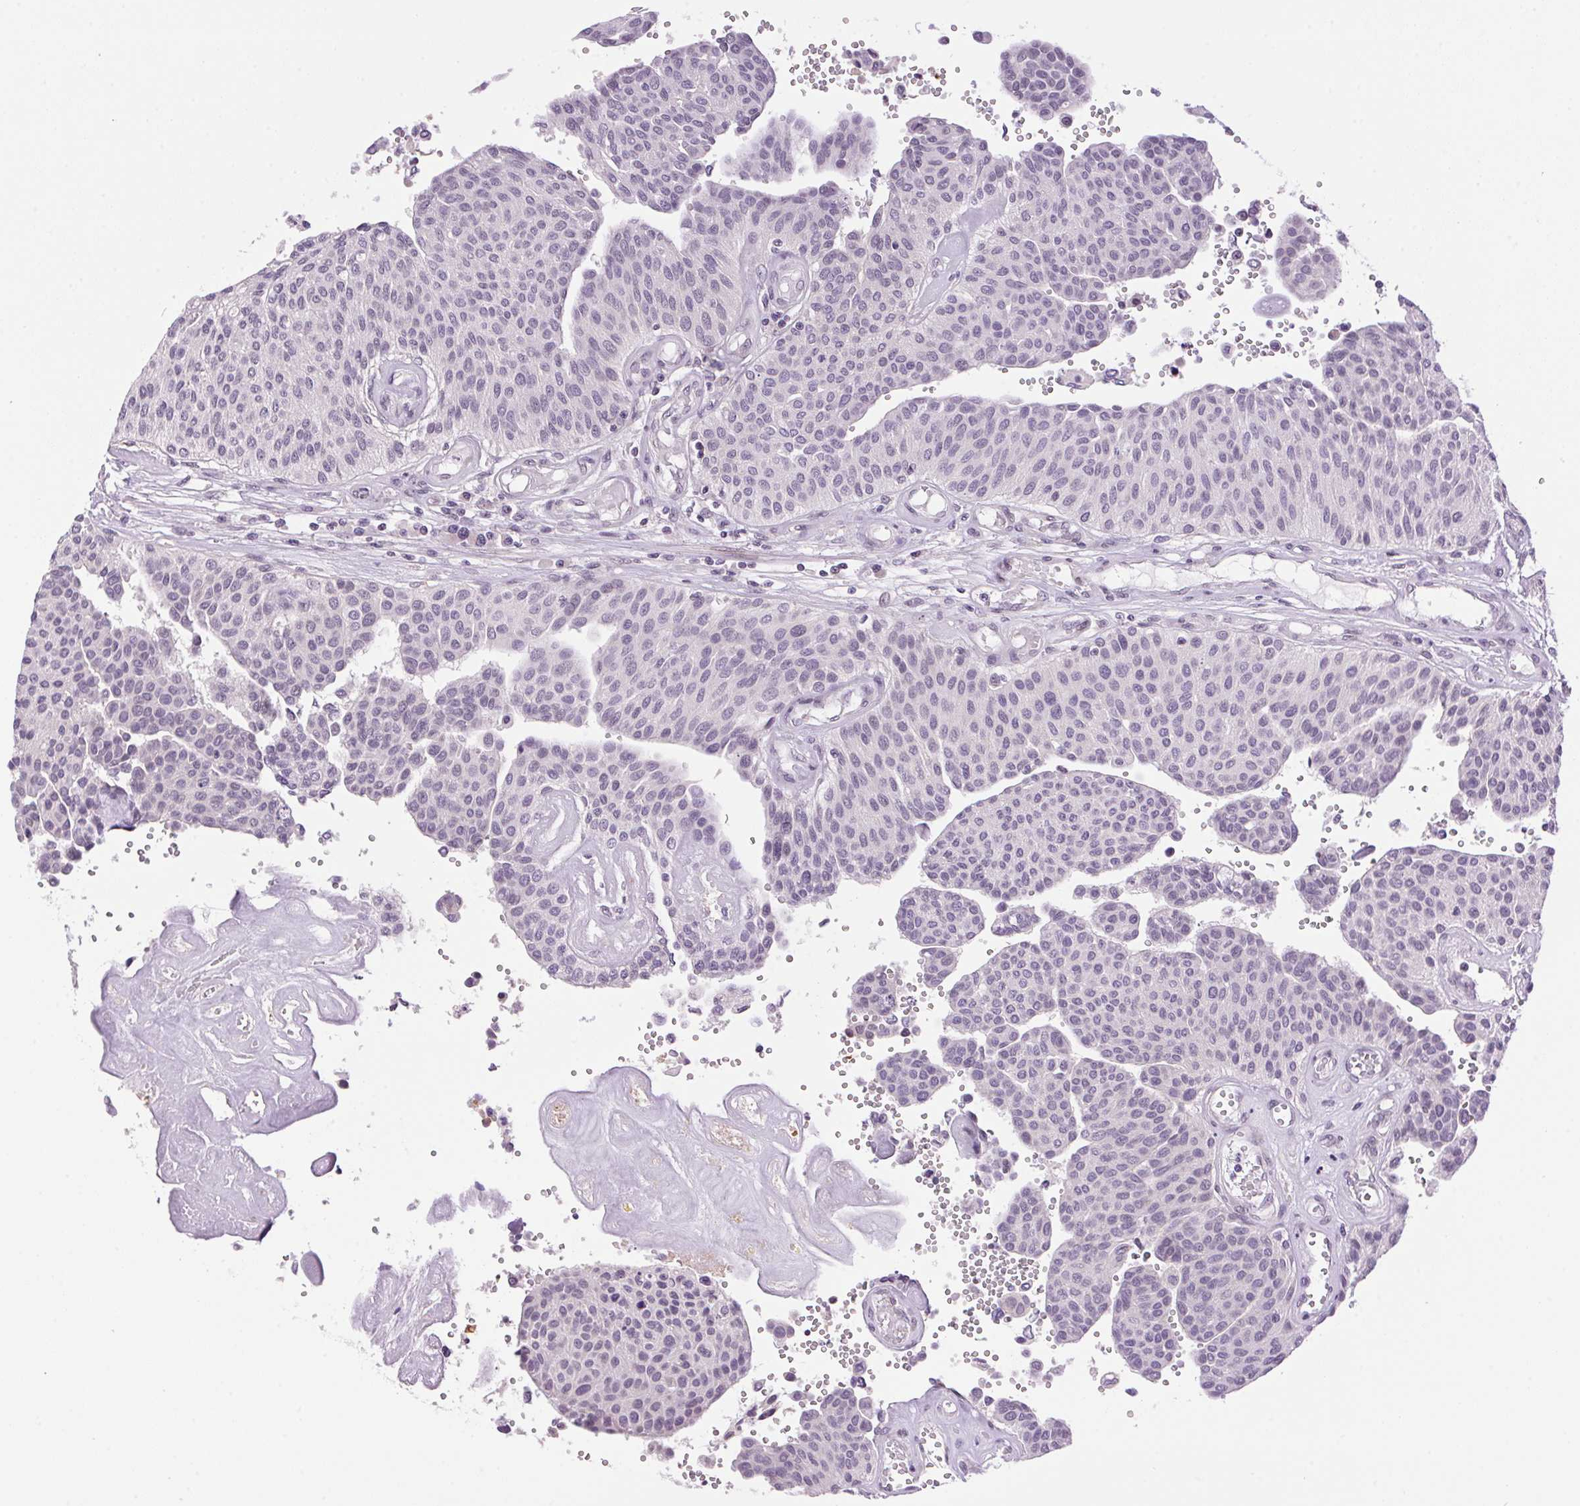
{"staining": {"intensity": "negative", "quantity": "none", "location": "none"}, "tissue": "urothelial cancer", "cell_type": "Tumor cells", "image_type": "cancer", "snomed": [{"axis": "morphology", "description": "Urothelial carcinoma, NOS"}, {"axis": "topography", "description": "Urinary bladder"}], "caption": "This is an immunohistochemistry (IHC) image of human transitional cell carcinoma. There is no staining in tumor cells.", "gene": "SMIM13", "patient": {"sex": "male", "age": 55}}